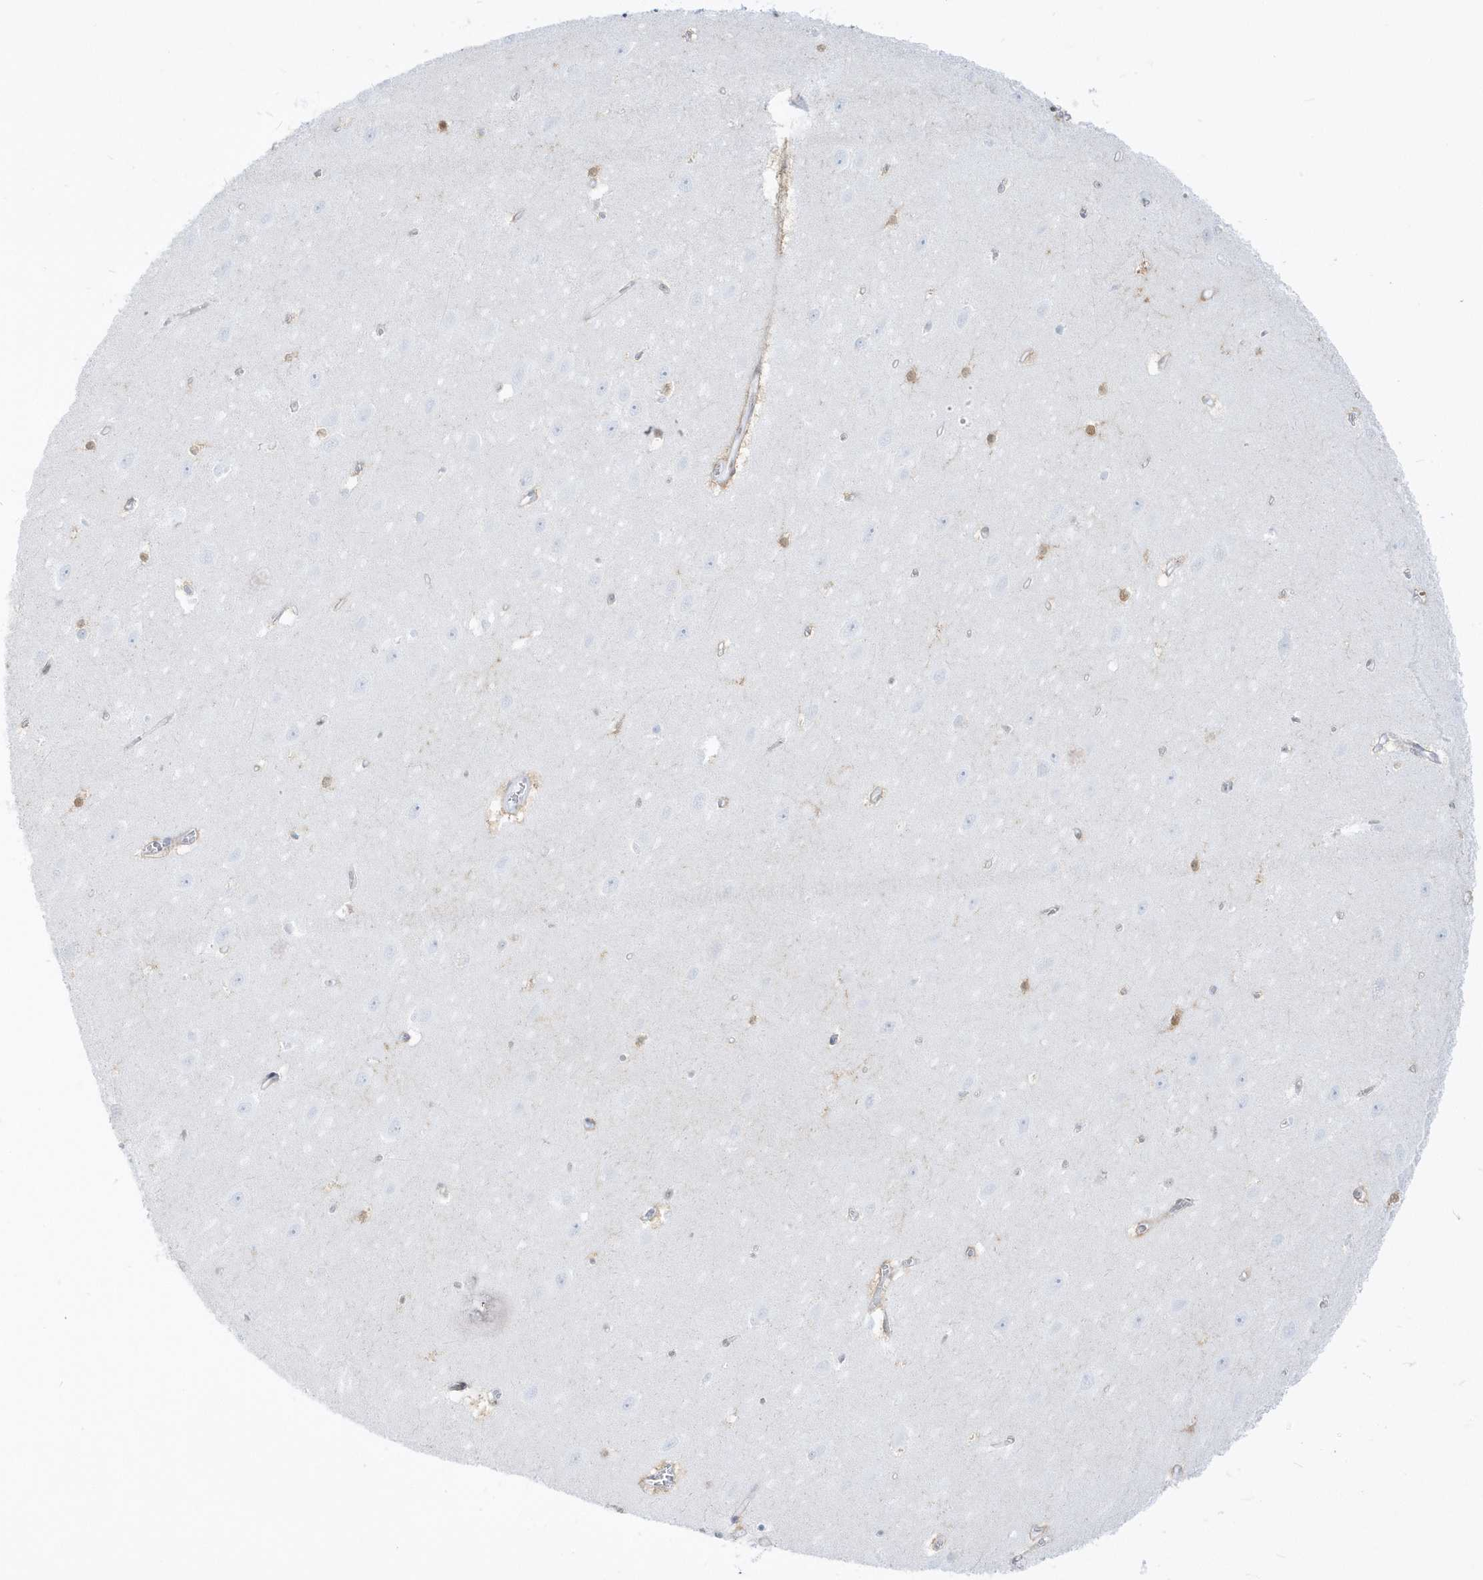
{"staining": {"intensity": "negative", "quantity": "none", "location": "none"}, "tissue": "hippocampus", "cell_type": "Glial cells", "image_type": "normal", "snomed": [{"axis": "morphology", "description": "Normal tissue, NOS"}, {"axis": "topography", "description": "Hippocampus"}], "caption": "A high-resolution image shows immunohistochemistry staining of normal hippocampus, which exhibits no significant staining in glial cells. (Immunohistochemistry, brightfield microscopy, high magnification).", "gene": "PLEKHN1", "patient": {"sex": "female", "age": 64}}